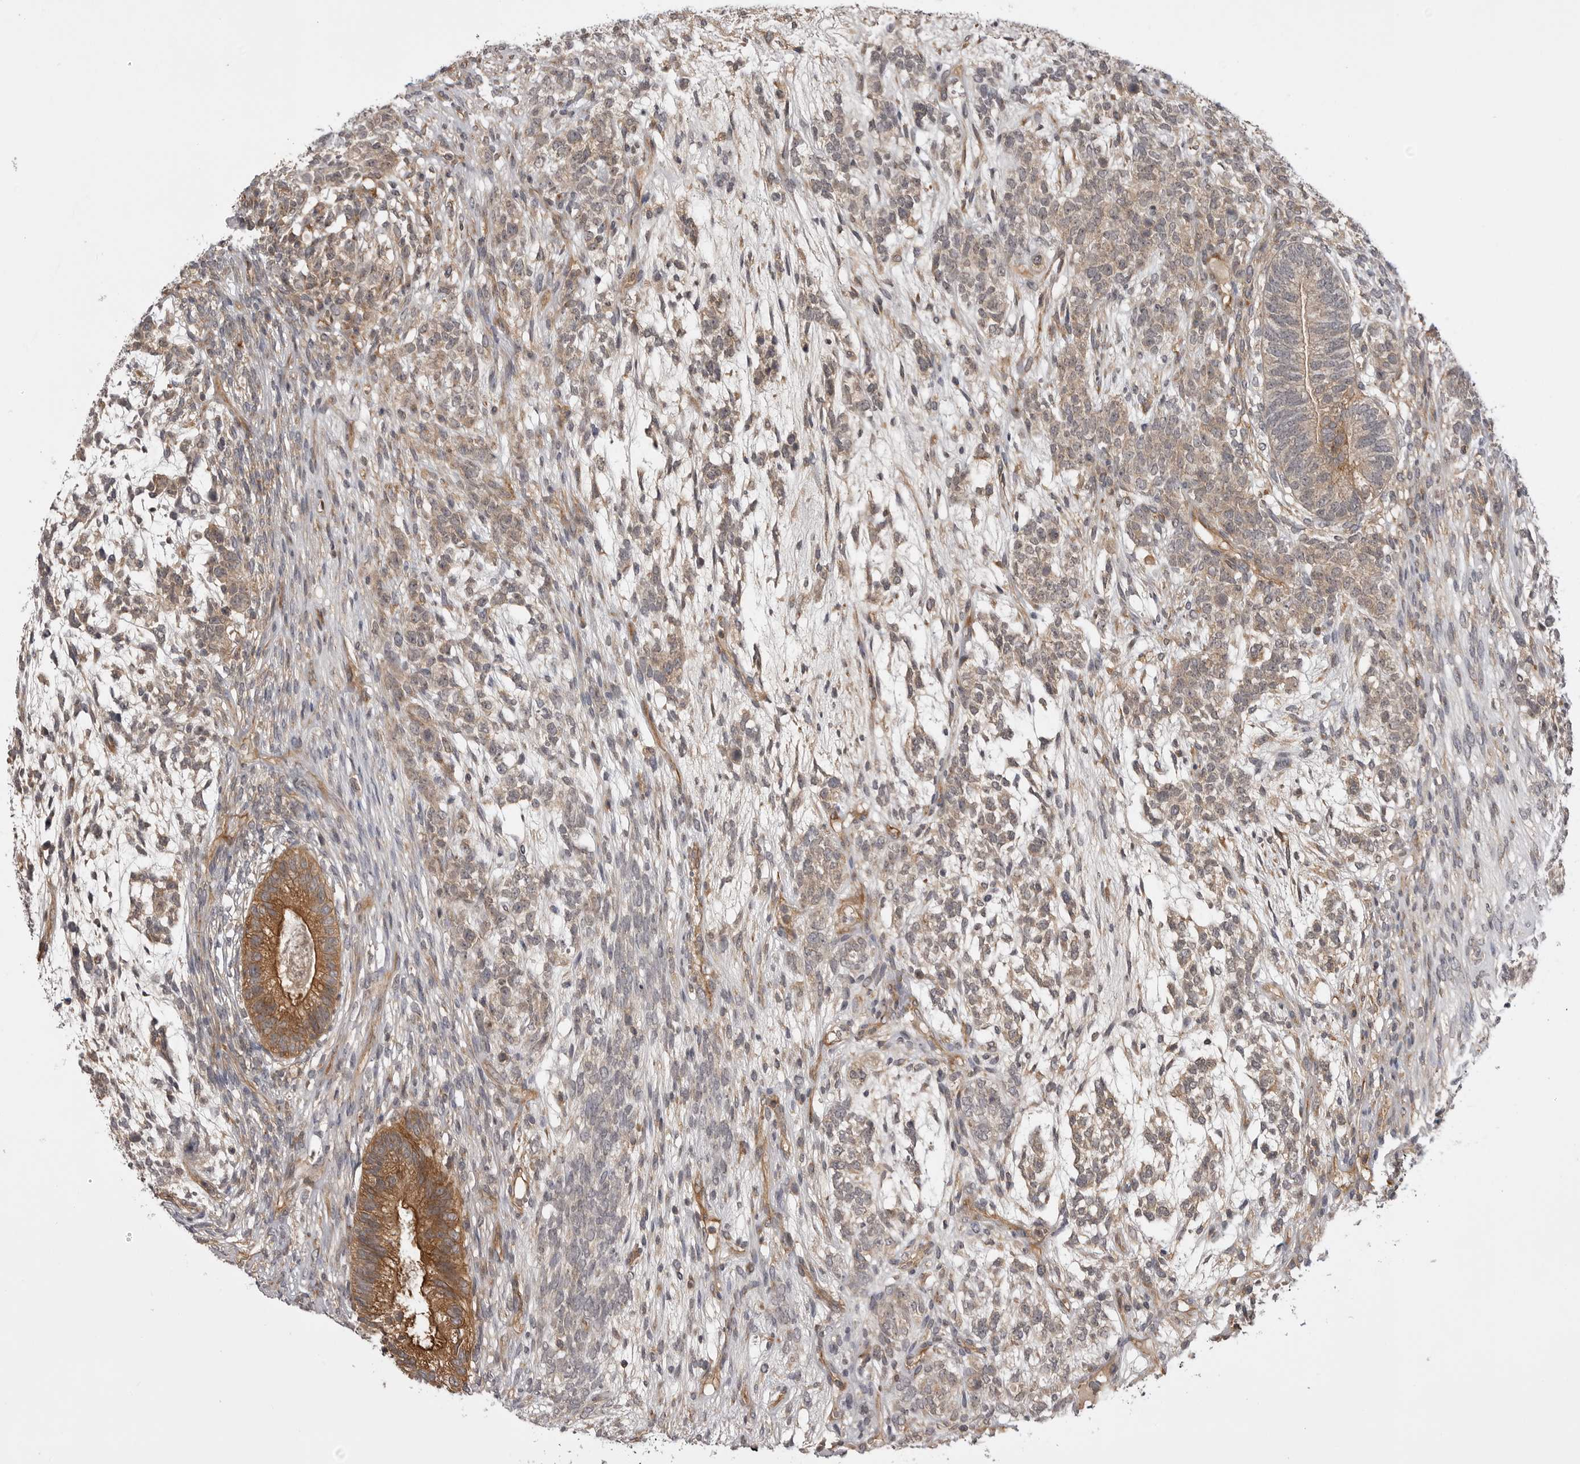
{"staining": {"intensity": "moderate", "quantity": "25%-75%", "location": "cytoplasmic/membranous"}, "tissue": "testis cancer", "cell_type": "Tumor cells", "image_type": "cancer", "snomed": [{"axis": "morphology", "description": "Seminoma, NOS"}, {"axis": "morphology", "description": "Carcinoma, Embryonal, NOS"}, {"axis": "topography", "description": "Testis"}], "caption": "This image displays immunohistochemistry (IHC) staining of human seminoma (testis), with medium moderate cytoplasmic/membranous expression in approximately 25%-75% of tumor cells.", "gene": "LRRC45", "patient": {"sex": "male", "age": 28}}